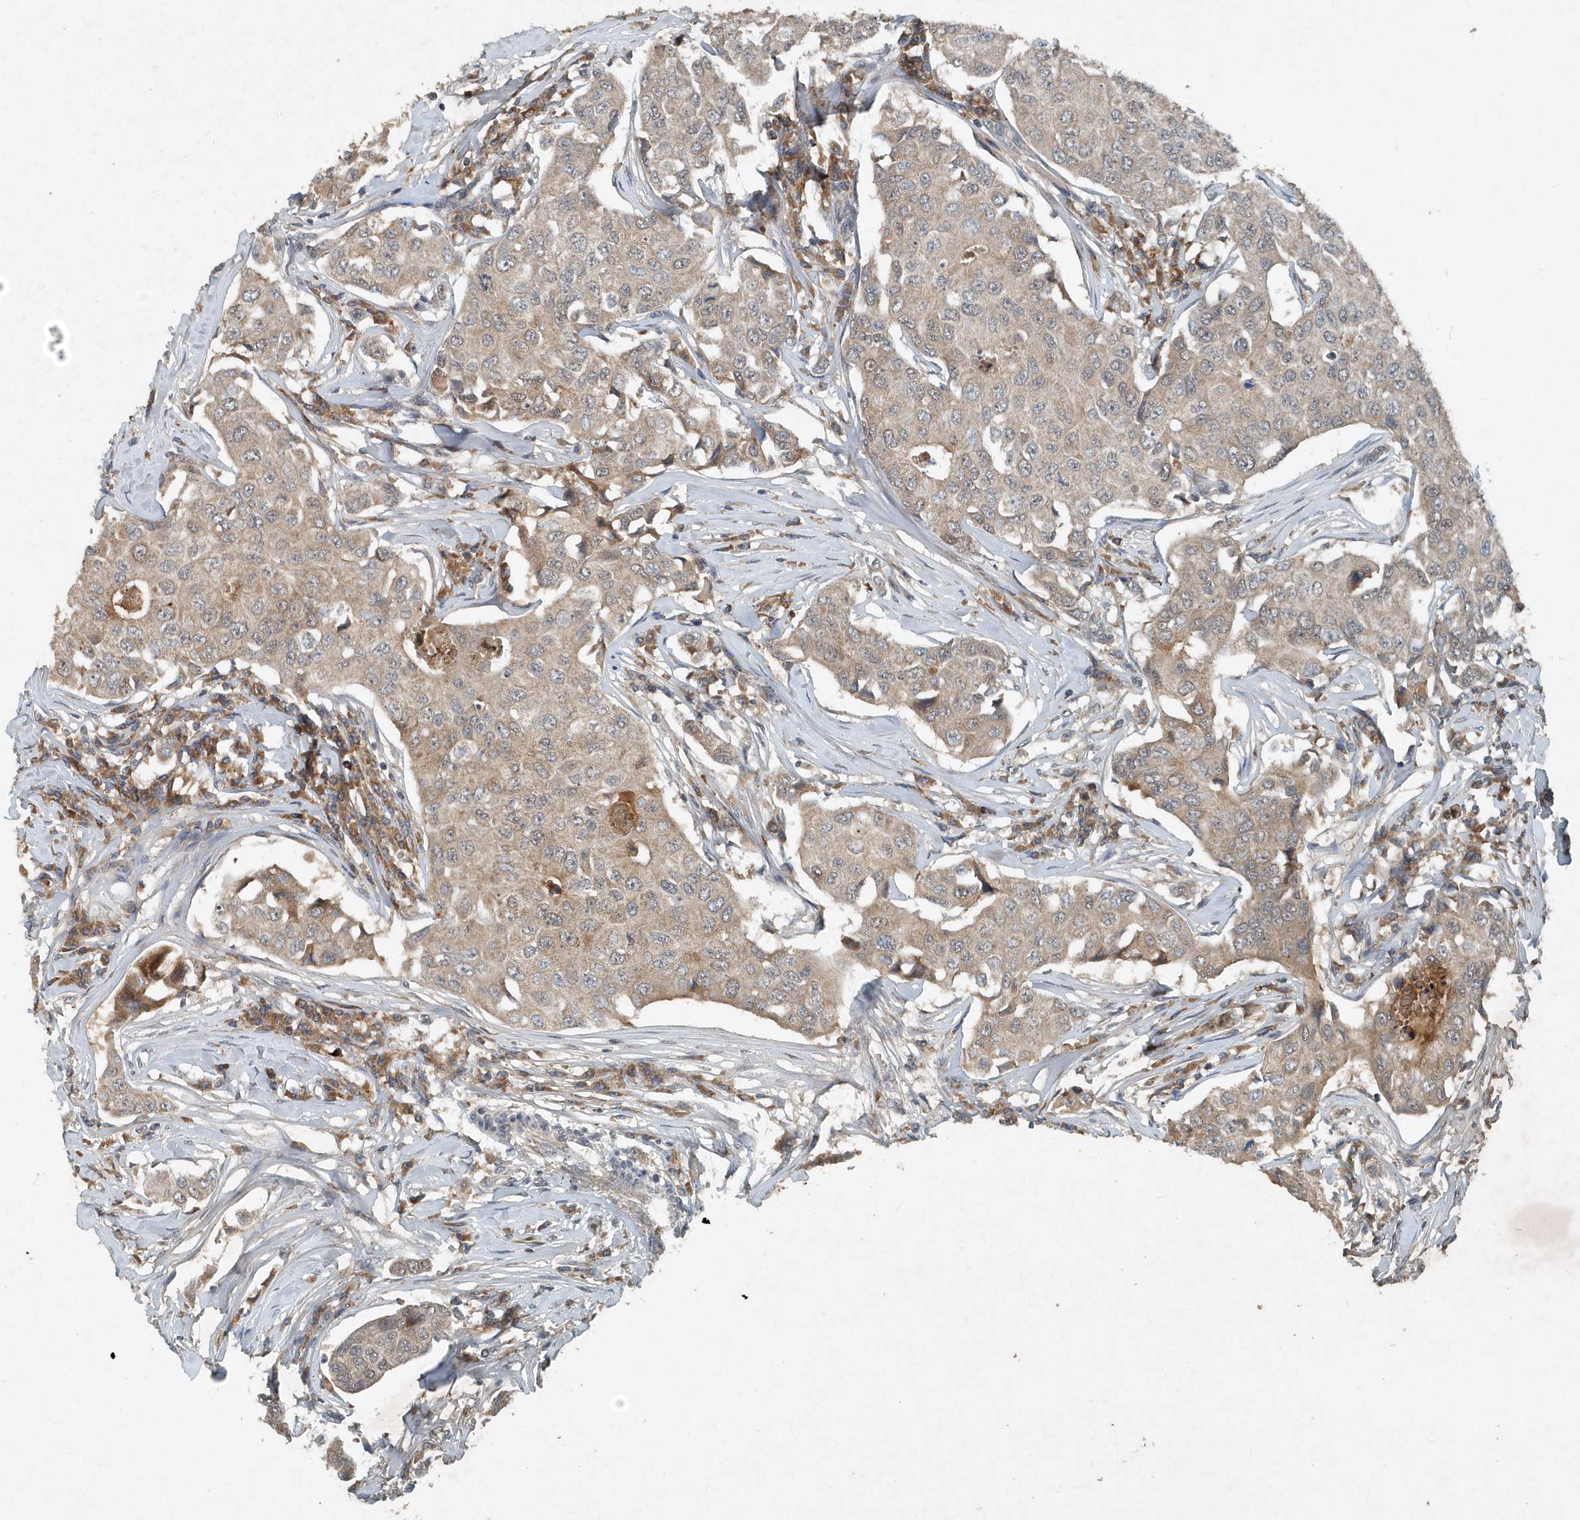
{"staining": {"intensity": "weak", "quantity": ">75%", "location": "cytoplasmic/membranous"}, "tissue": "breast cancer", "cell_type": "Tumor cells", "image_type": "cancer", "snomed": [{"axis": "morphology", "description": "Duct carcinoma"}, {"axis": "topography", "description": "Breast"}], "caption": "The micrograph demonstrates a brown stain indicating the presence of a protein in the cytoplasmic/membranous of tumor cells in breast intraductal carcinoma. Using DAB (brown) and hematoxylin (blue) stains, captured at high magnification using brightfield microscopy.", "gene": "SCFD2", "patient": {"sex": "female", "age": 80}}